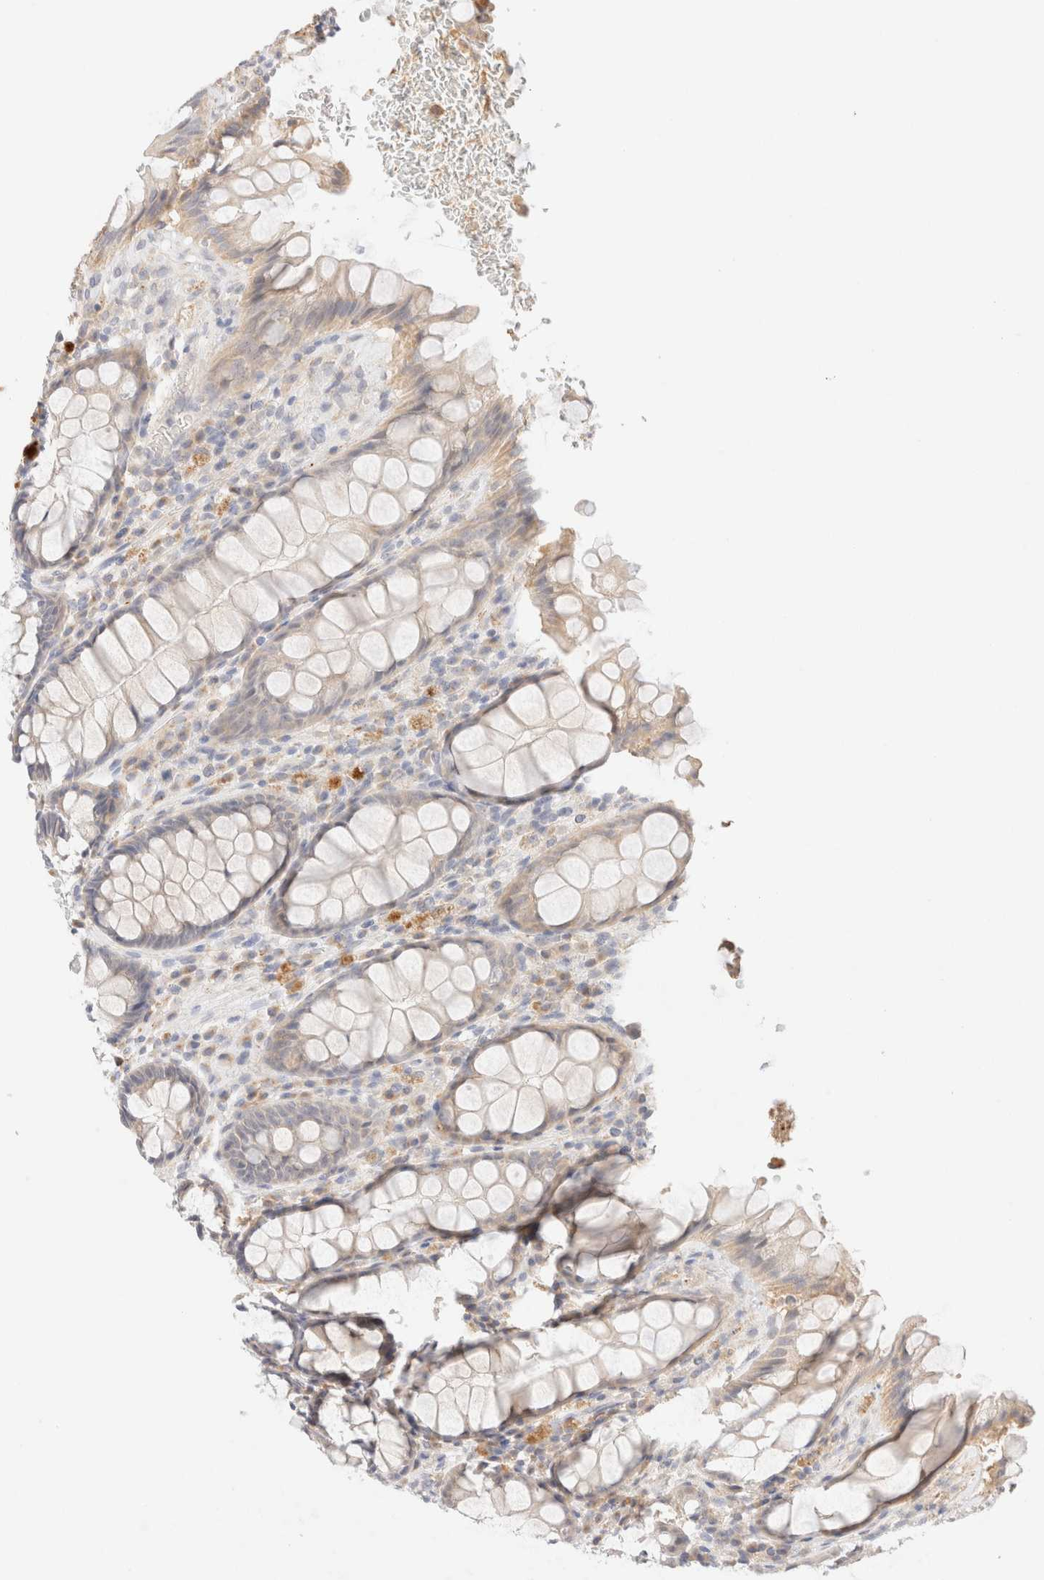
{"staining": {"intensity": "weak", "quantity": "<25%", "location": "cytoplasmic/membranous"}, "tissue": "rectum", "cell_type": "Glandular cells", "image_type": "normal", "snomed": [{"axis": "morphology", "description": "Normal tissue, NOS"}, {"axis": "topography", "description": "Rectum"}], "caption": "Immunohistochemistry of benign rectum displays no expression in glandular cells.", "gene": "SNTB1", "patient": {"sex": "male", "age": 64}}